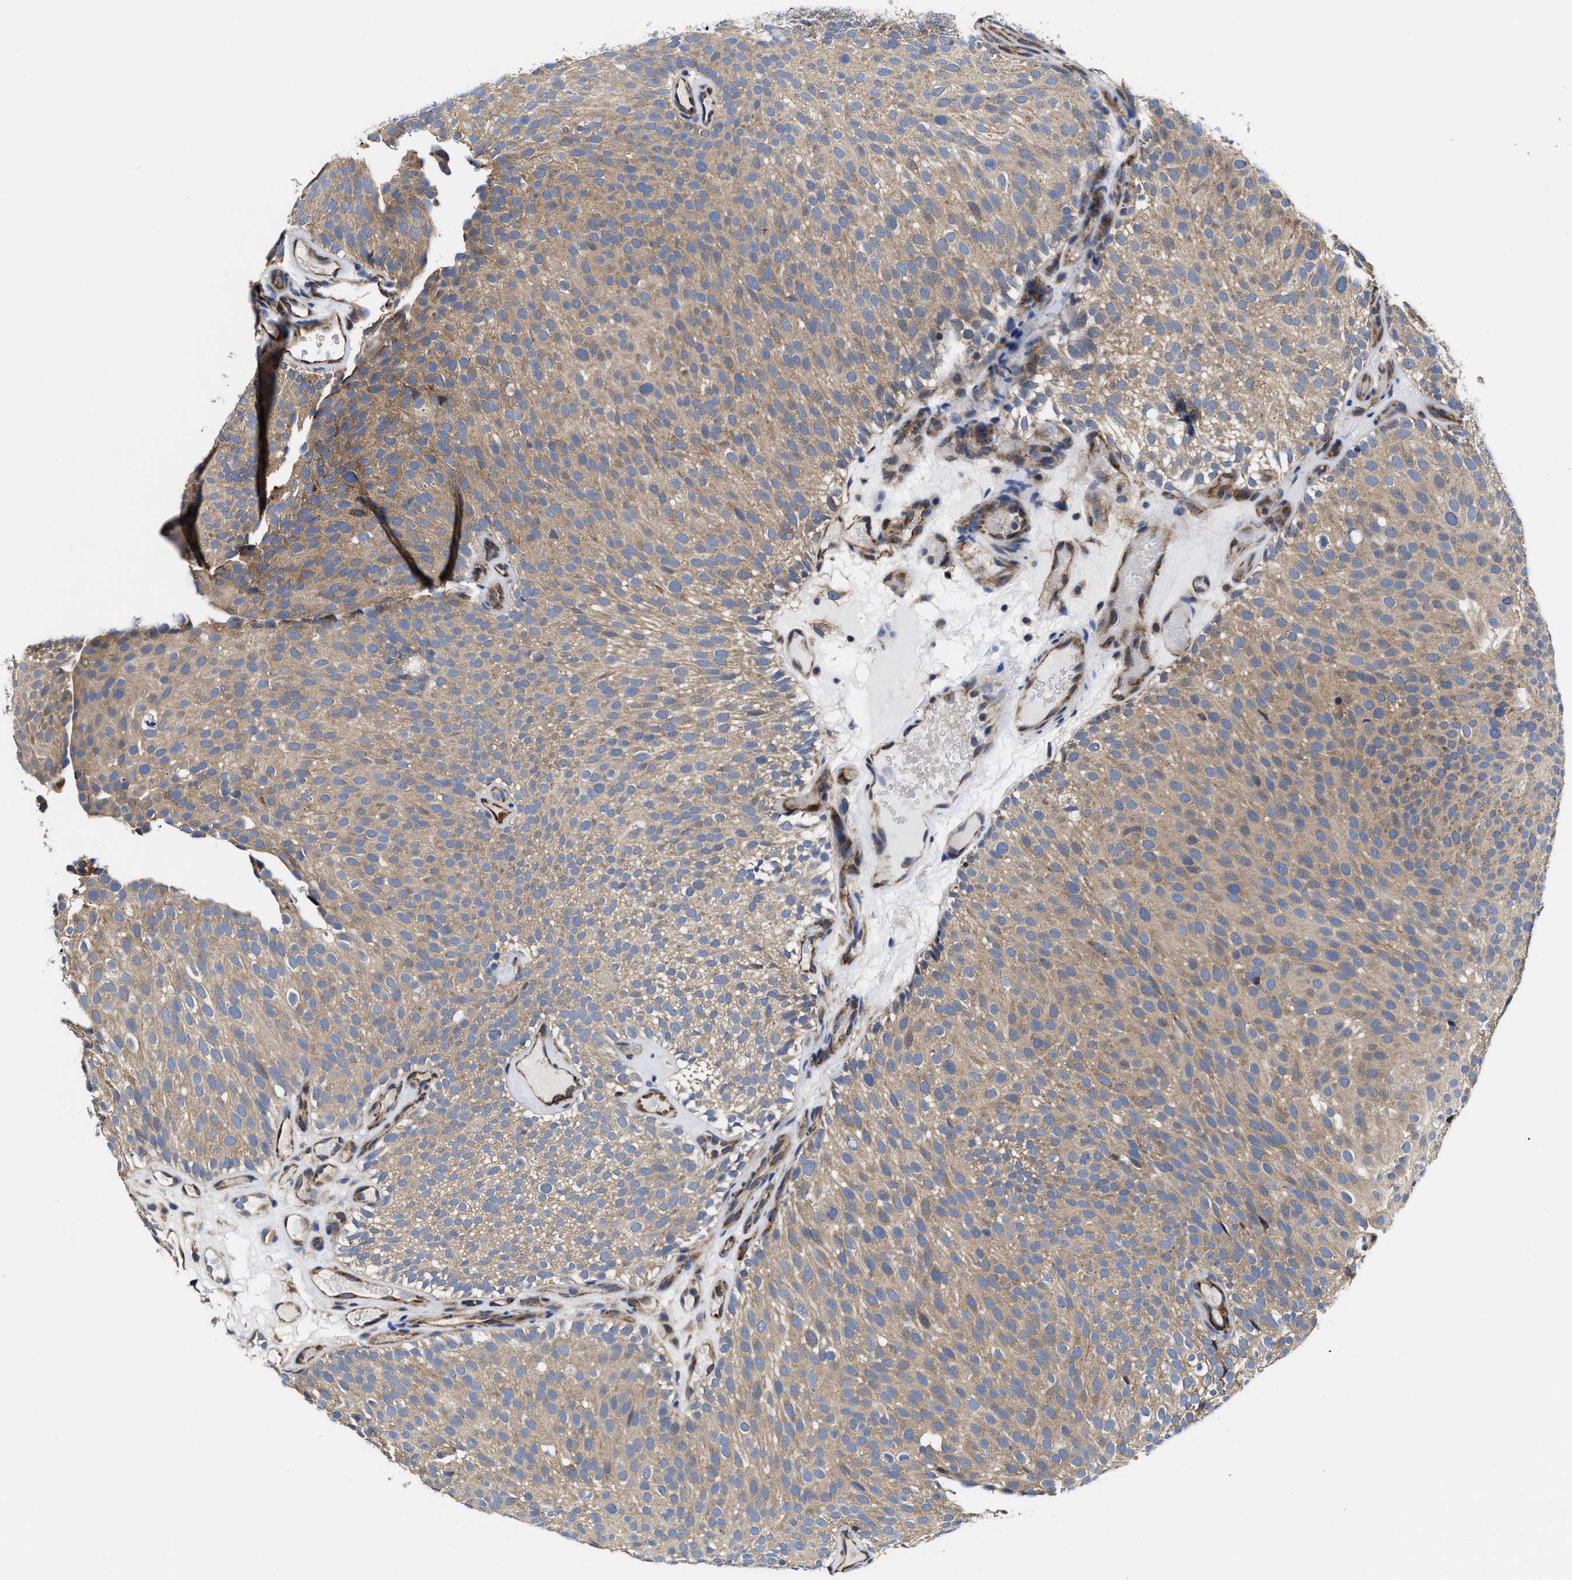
{"staining": {"intensity": "weak", "quantity": ">75%", "location": "cytoplasmic/membranous"}, "tissue": "urothelial cancer", "cell_type": "Tumor cells", "image_type": "cancer", "snomed": [{"axis": "morphology", "description": "Urothelial carcinoma, Low grade"}, {"axis": "topography", "description": "Urinary bladder"}], "caption": "Approximately >75% of tumor cells in urothelial cancer demonstrate weak cytoplasmic/membranous protein positivity as visualized by brown immunohistochemical staining.", "gene": "TRAF6", "patient": {"sex": "male", "age": 78}}